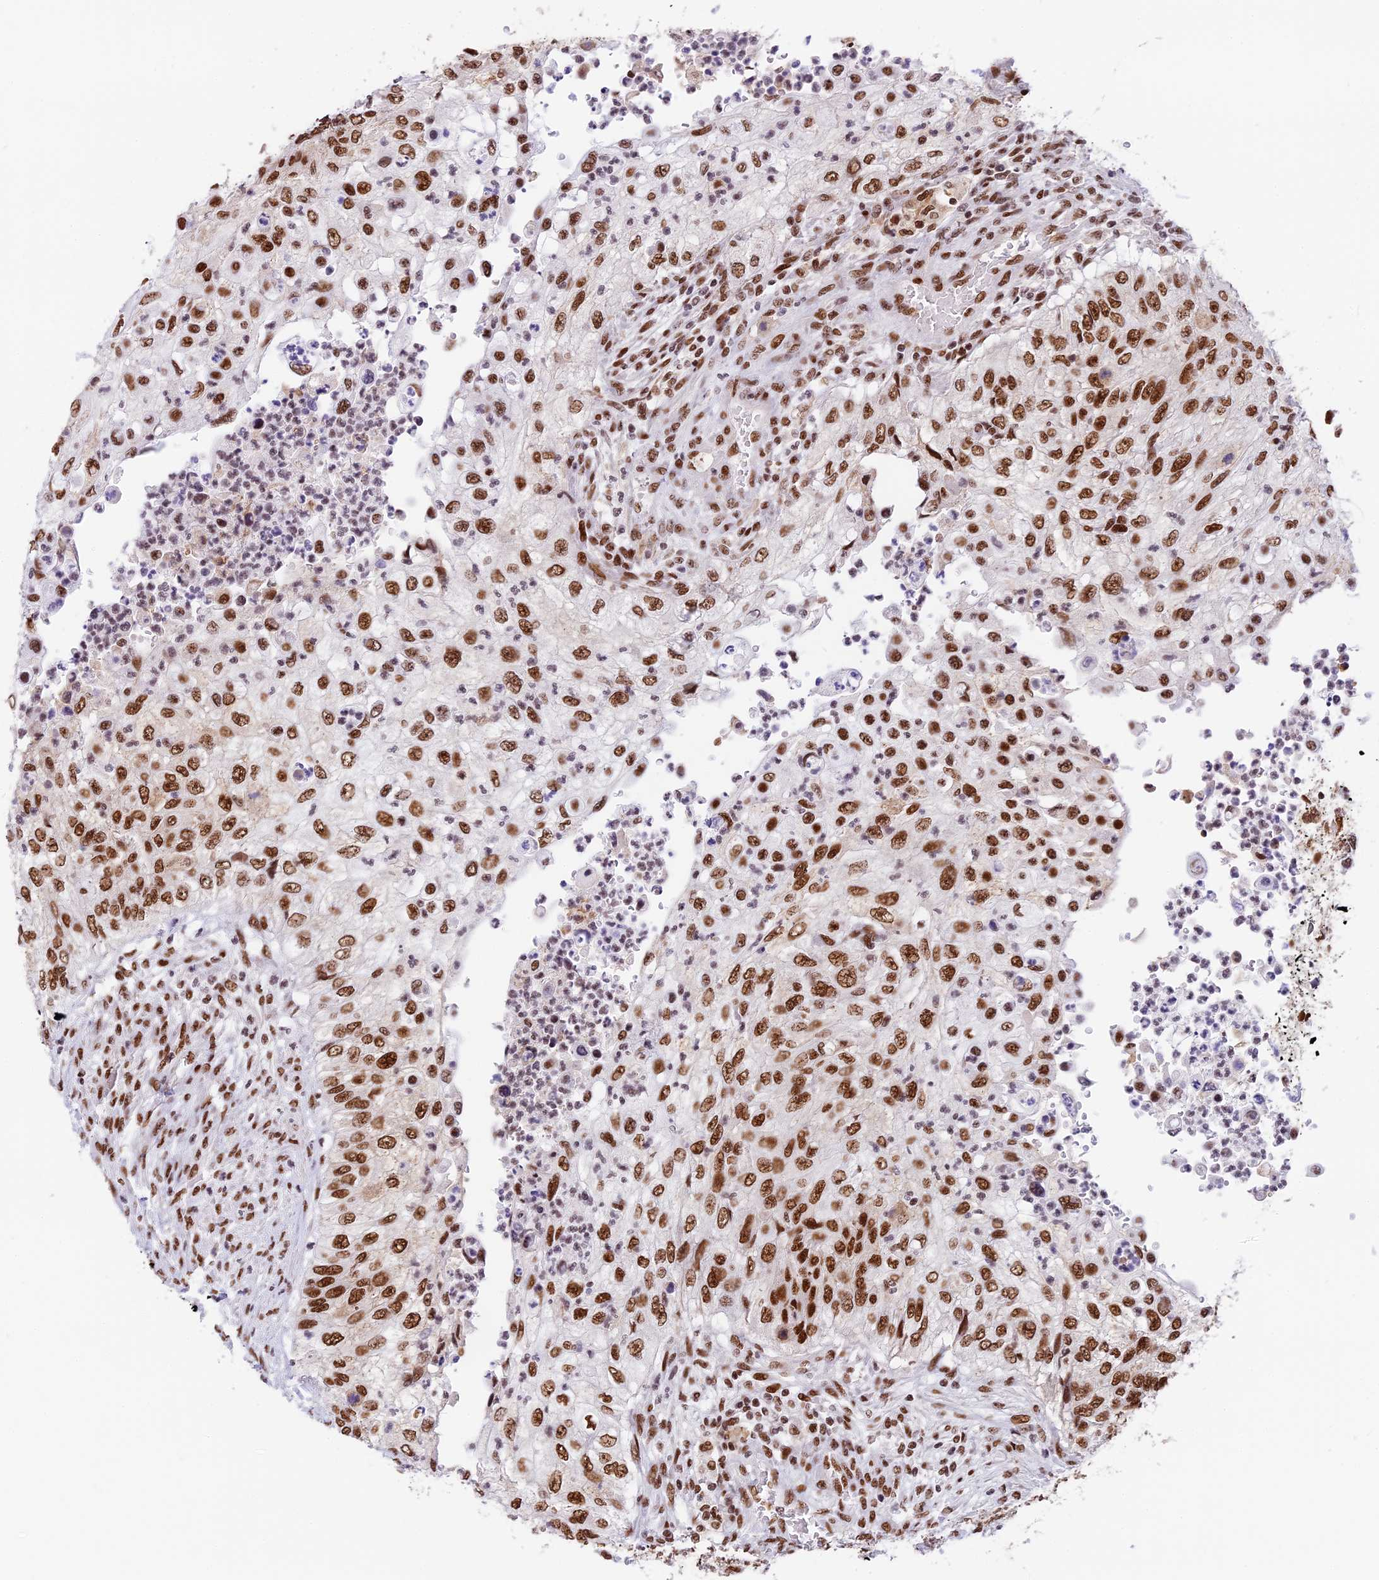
{"staining": {"intensity": "strong", "quantity": ">75%", "location": "nuclear"}, "tissue": "urothelial cancer", "cell_type": "Tumor cells", "image_type": "cancer", "snomed": [{"axis": "morphology", "description": "Urothelial carcinoma, High grade"}, {"axis": "topography", "description": "Urinary bladder"}], "caption": "Strong nuclear positivity for a protein is seen in about >75% of tumor cells of urothelial cancer using IHC.", "gene": "SBNO1", "patient": {"sex": "female", "age": 60}}